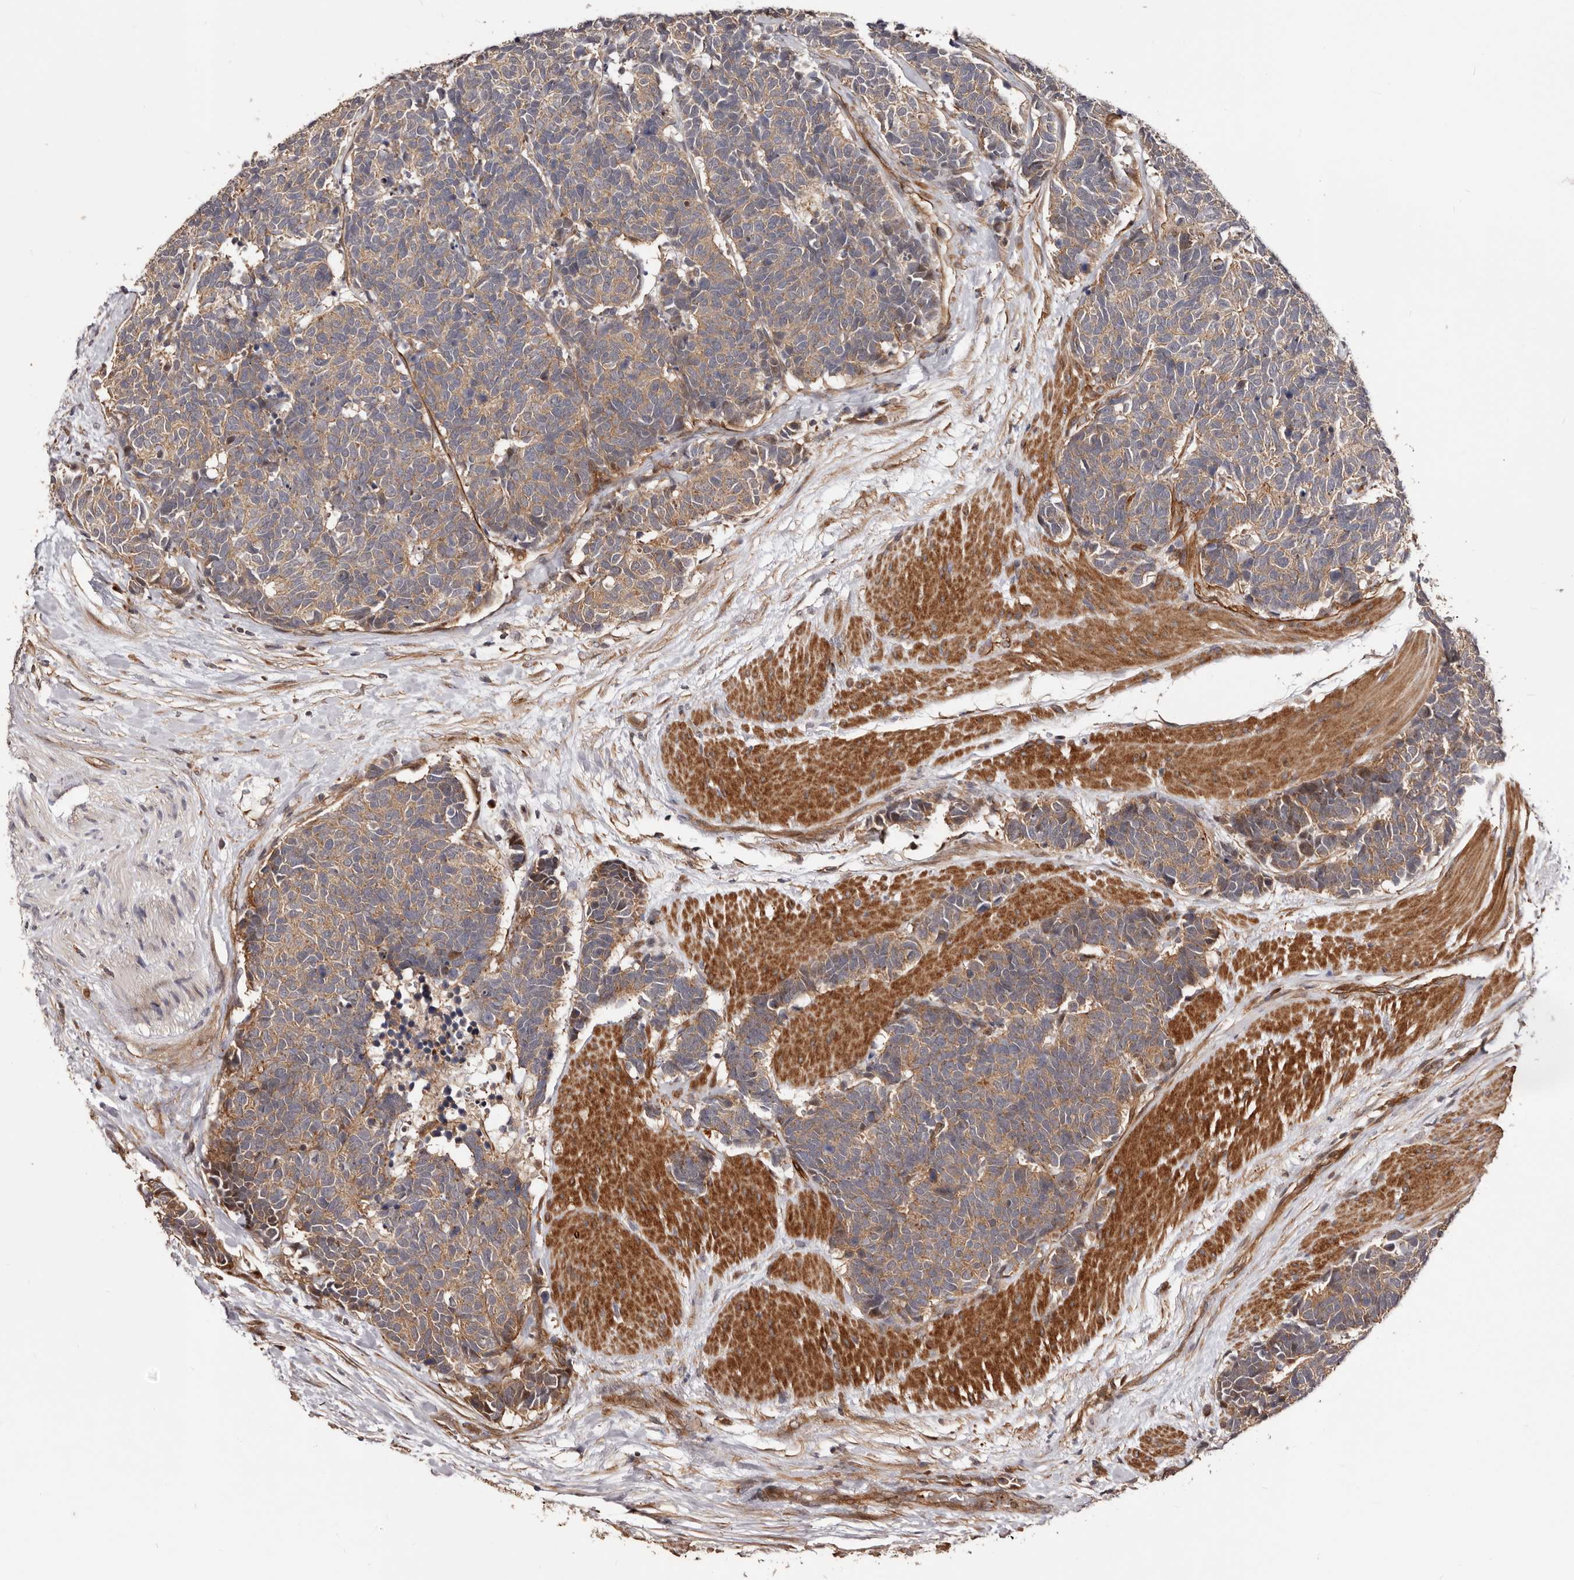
{"staining": {"intensity": "moderate", "quantity": ">75%", "location": "cytoplasmic/membranous"}, "tissue": "carcinoid", "cell_type": "Tumor cells", "image_type": "cancer", "snomed": [{"axis": "morphology", "description": "Carcinoma, NOS"}, {"axis": "morphology", "description": "Carcinoid, malignant, NOS"}, {"axis": "topography", "description": "Urinary bladder"}], "caption": "Moderate cytoplasmic/membranous expression for a protein is present in approximately >75% of tumor cells of carcinoid using immunohistochemistry.", "gene": "GTPBP1", "patient": {"sex": "male", "age": 57}}